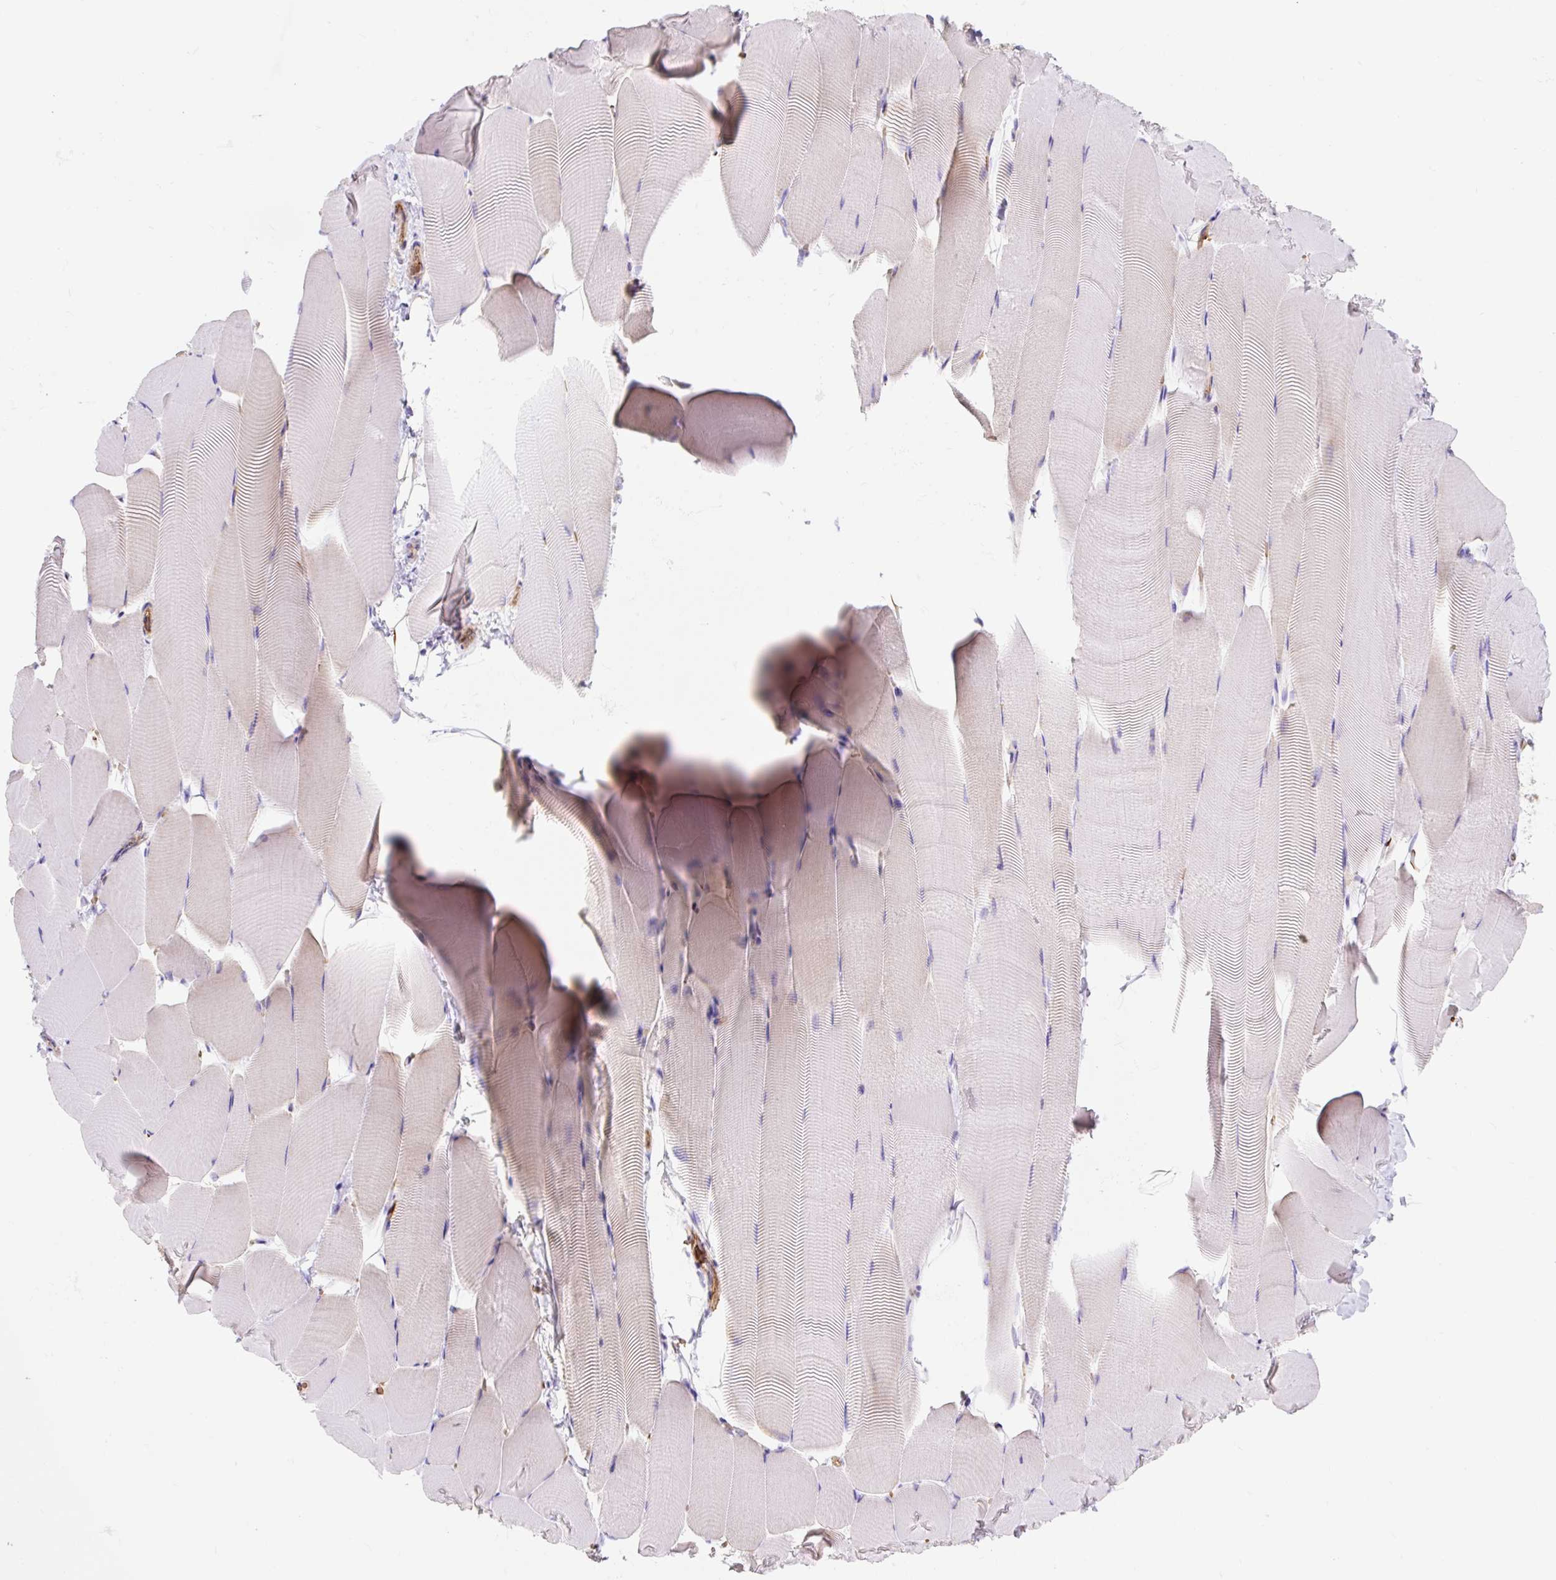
{"staining": {"intensity": "negative", "quantity": "none", "location": "none"}, "tissue": "skeletal muscle", "cell_type": "Myocytes", "image_type": "normal", "snomed": [{"axis": "morphology", "description": "Normal tissue, NOS"}, {"axis": "topography", "description": "Skeletal muscle"}], "caption": "High magnification brightfield microscopy of normal skeletal muscle stained with DAB (3,3'-diaminobenzidine) (brown) and counterstained with hematoxylin (blue): myocytes show no significant positivity. The staining is performed using DAB brown chromogen with nuclei counter-stained in using hematoxylin.", "gene": "HIP1R", "patient": {"sex": "male", "age": 25}}